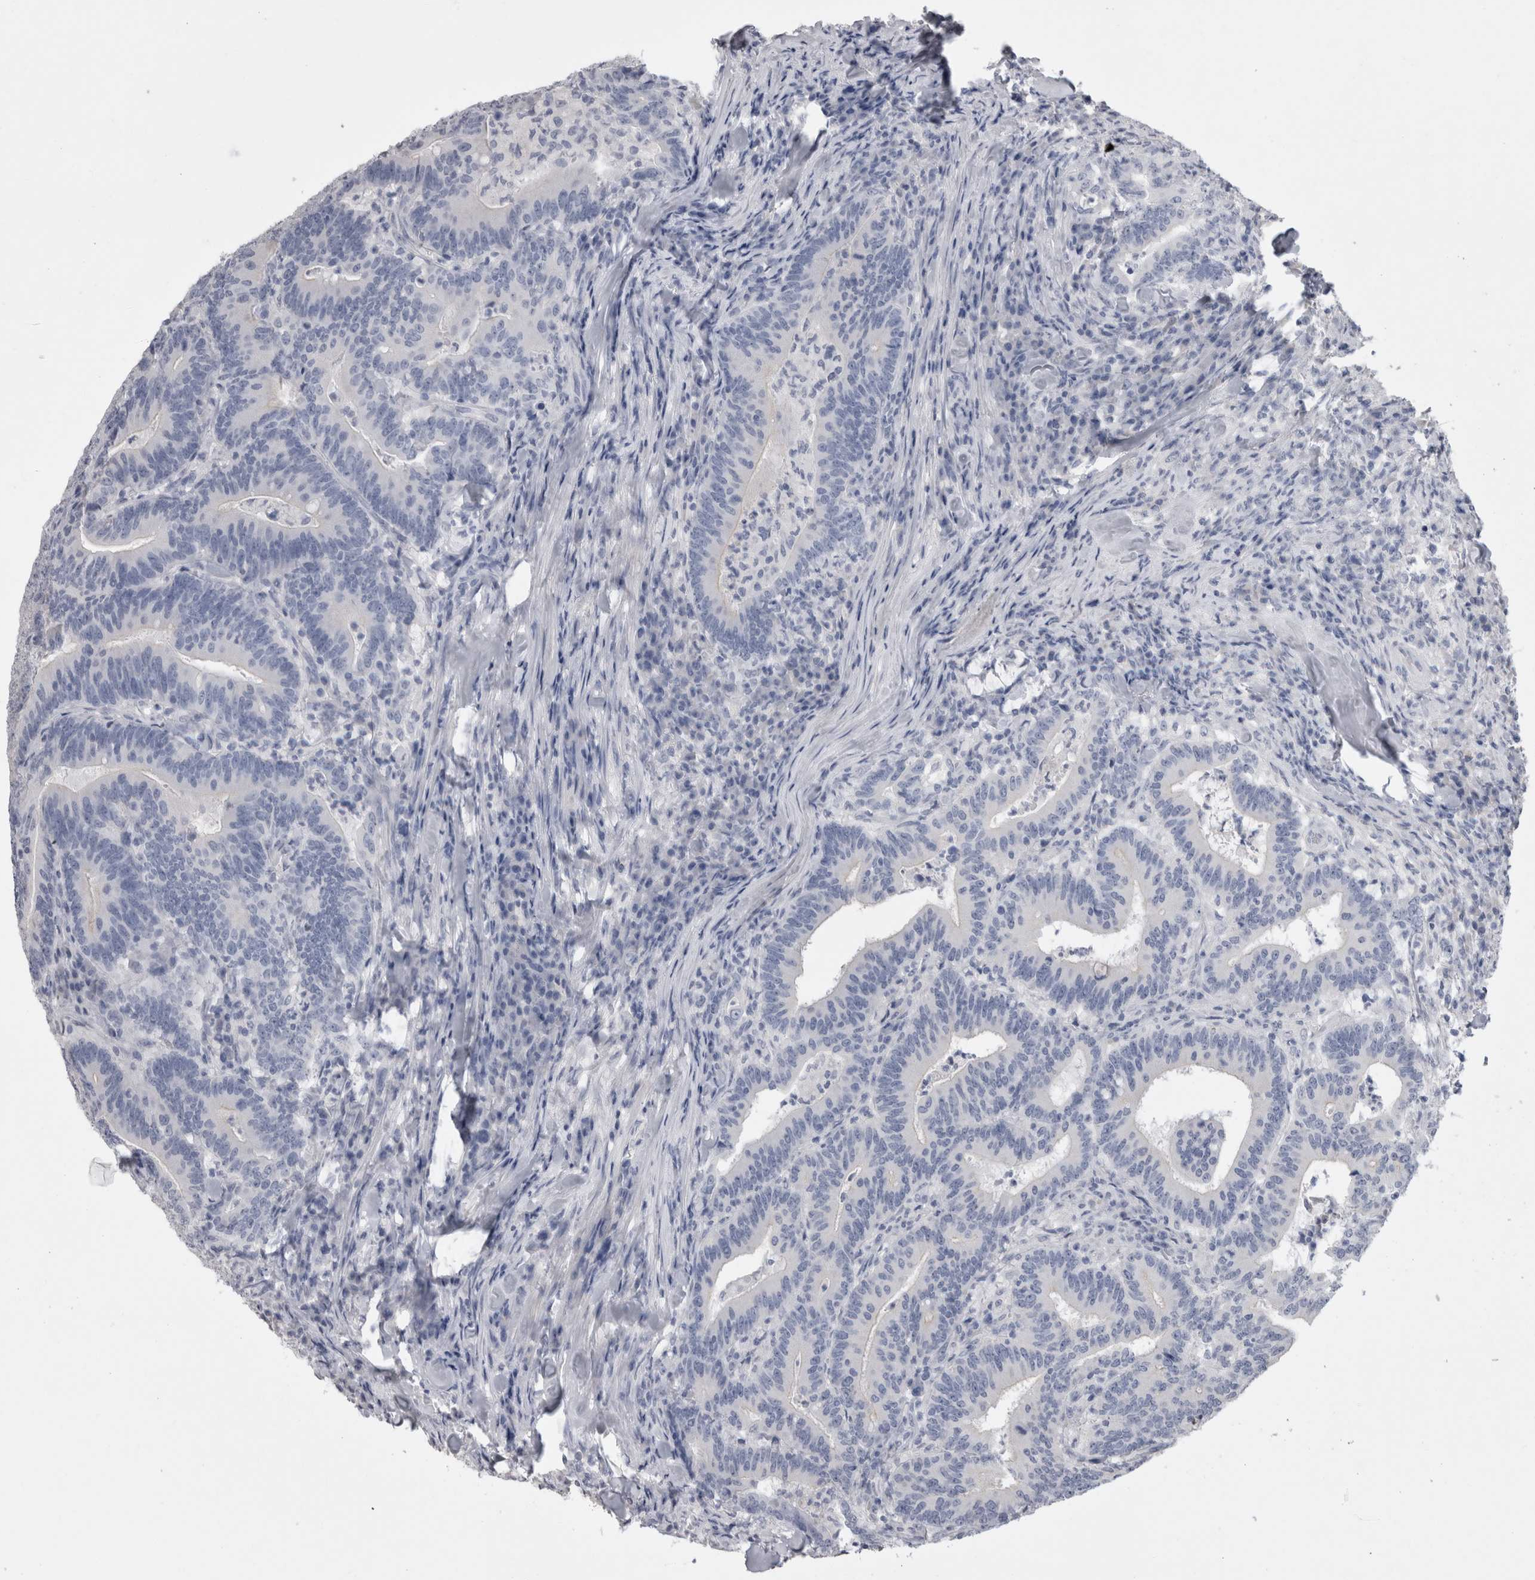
{"staining": {"intensity": "negative", "quantity": "none", "location": "none"}, "tissue": "colorectal cancer", "cell_type": "Tumor cells", "image_type": "cancer", "snomed": [{"axis": "morphology", "description": "Adenocarcinoma, NOS"}, {"axis": "topography", "description": "Colon"}], "caption": "Tumor cells show no significant protein staining in colorectal cancer (adenocarcinoma).", "gene": "ADAM2", "patient": {"sex": "female", "age": 66}}